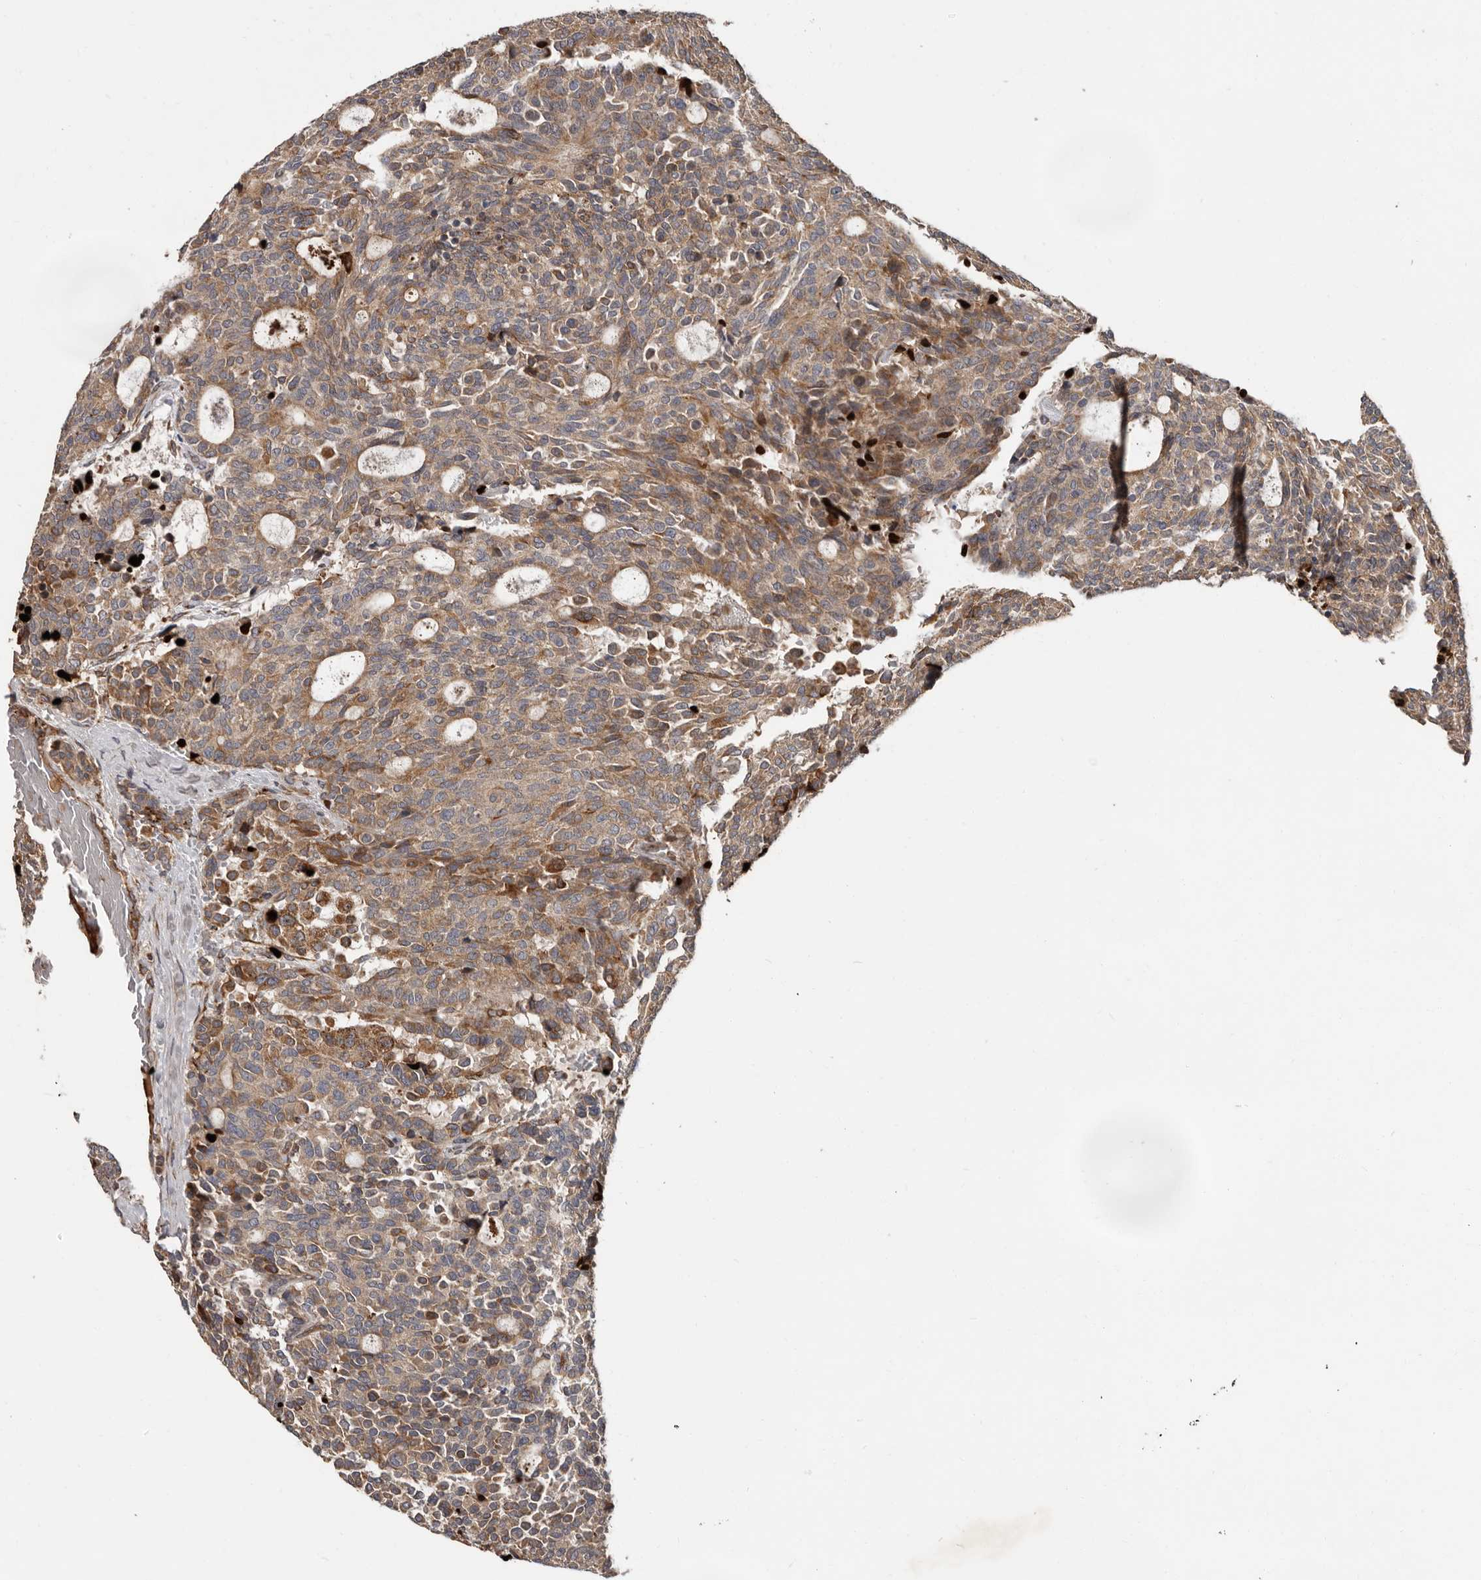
{"staining": {"intensity": "moderate", "quantity": ">75%", "location": "cytoplasmic/membranous"}, "tissue": "carcinoid", "cell_type": "Tumor cells", "image_type": "cancer", "snomed": [{"axis": "morphology", "description": "Carcinoid, malignant, NOS"}, {"axis": "topography", "description": "Pancreas"}], "caption": "Immunohistochemistry histopathology image of neoplastic tissue: human carcinoid (malignant) stained using immunohistochemistry exhibits medium levels of moderate protein expression localized specifically in the cytoplasmic/membranous of tumor cells, appearing as a cytoplasmic/membranous brown color.", "gene": "MTF1", "patient": {"sex": "female", "age": 54}}